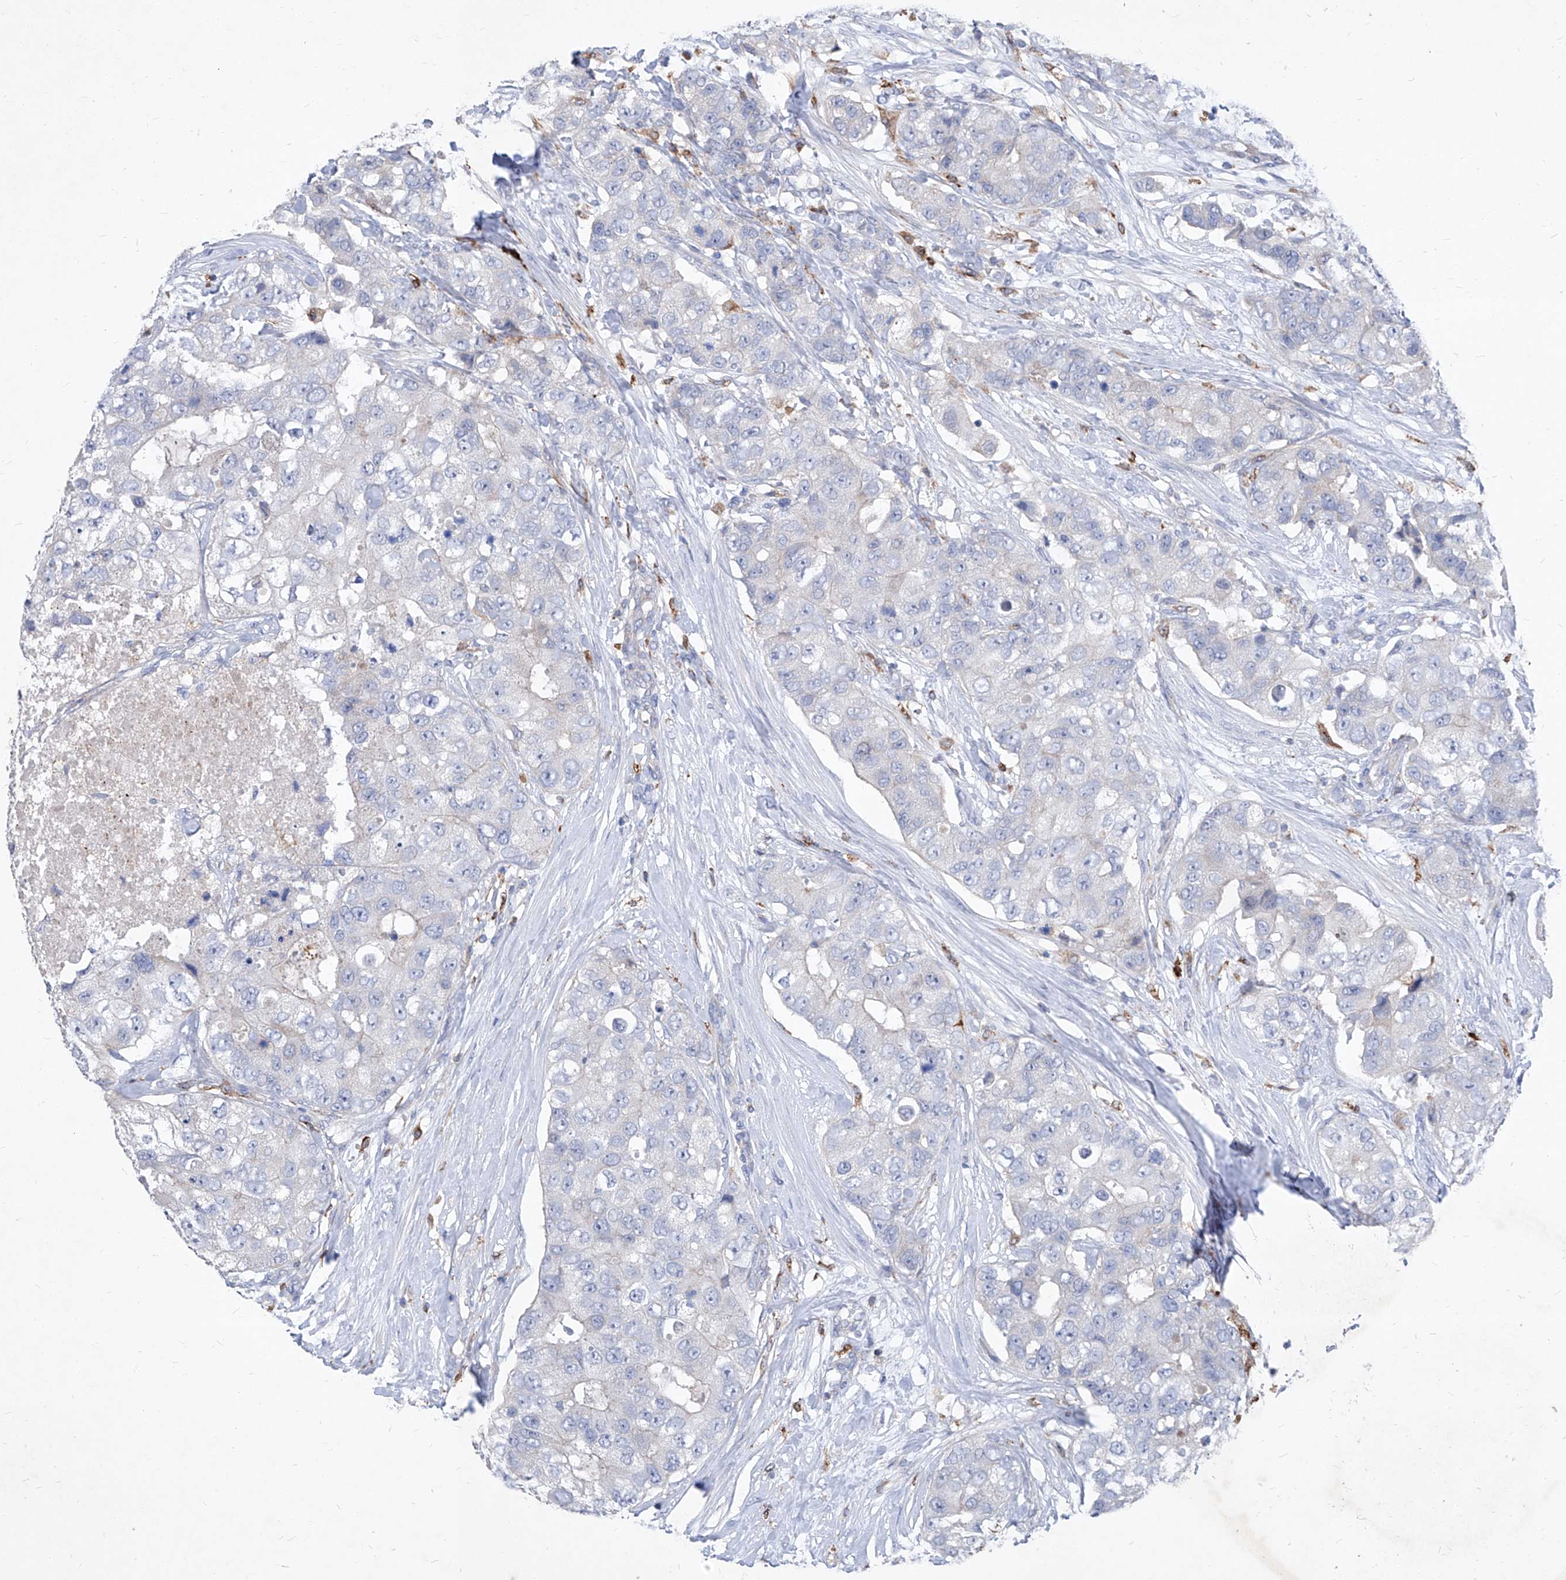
{"staining": {"intensity": "negative", "quantity": "none", "location": "none"}, "tissue": "breast cancer", "cell_type": "Tumor cells", "image_type": "cancer", "snomed": [{"axis": "morphology", "description": "Duct carcinoma"}, {"axis": "topography", "description": "Breast"}], "caption": "Breast cancer (invasive ductal carcinoma) stained for a protein using IHC exhibits no positivity tumor cells.", "gene": "UBOX5", "patient": {"sex": "female", "age": 62}}